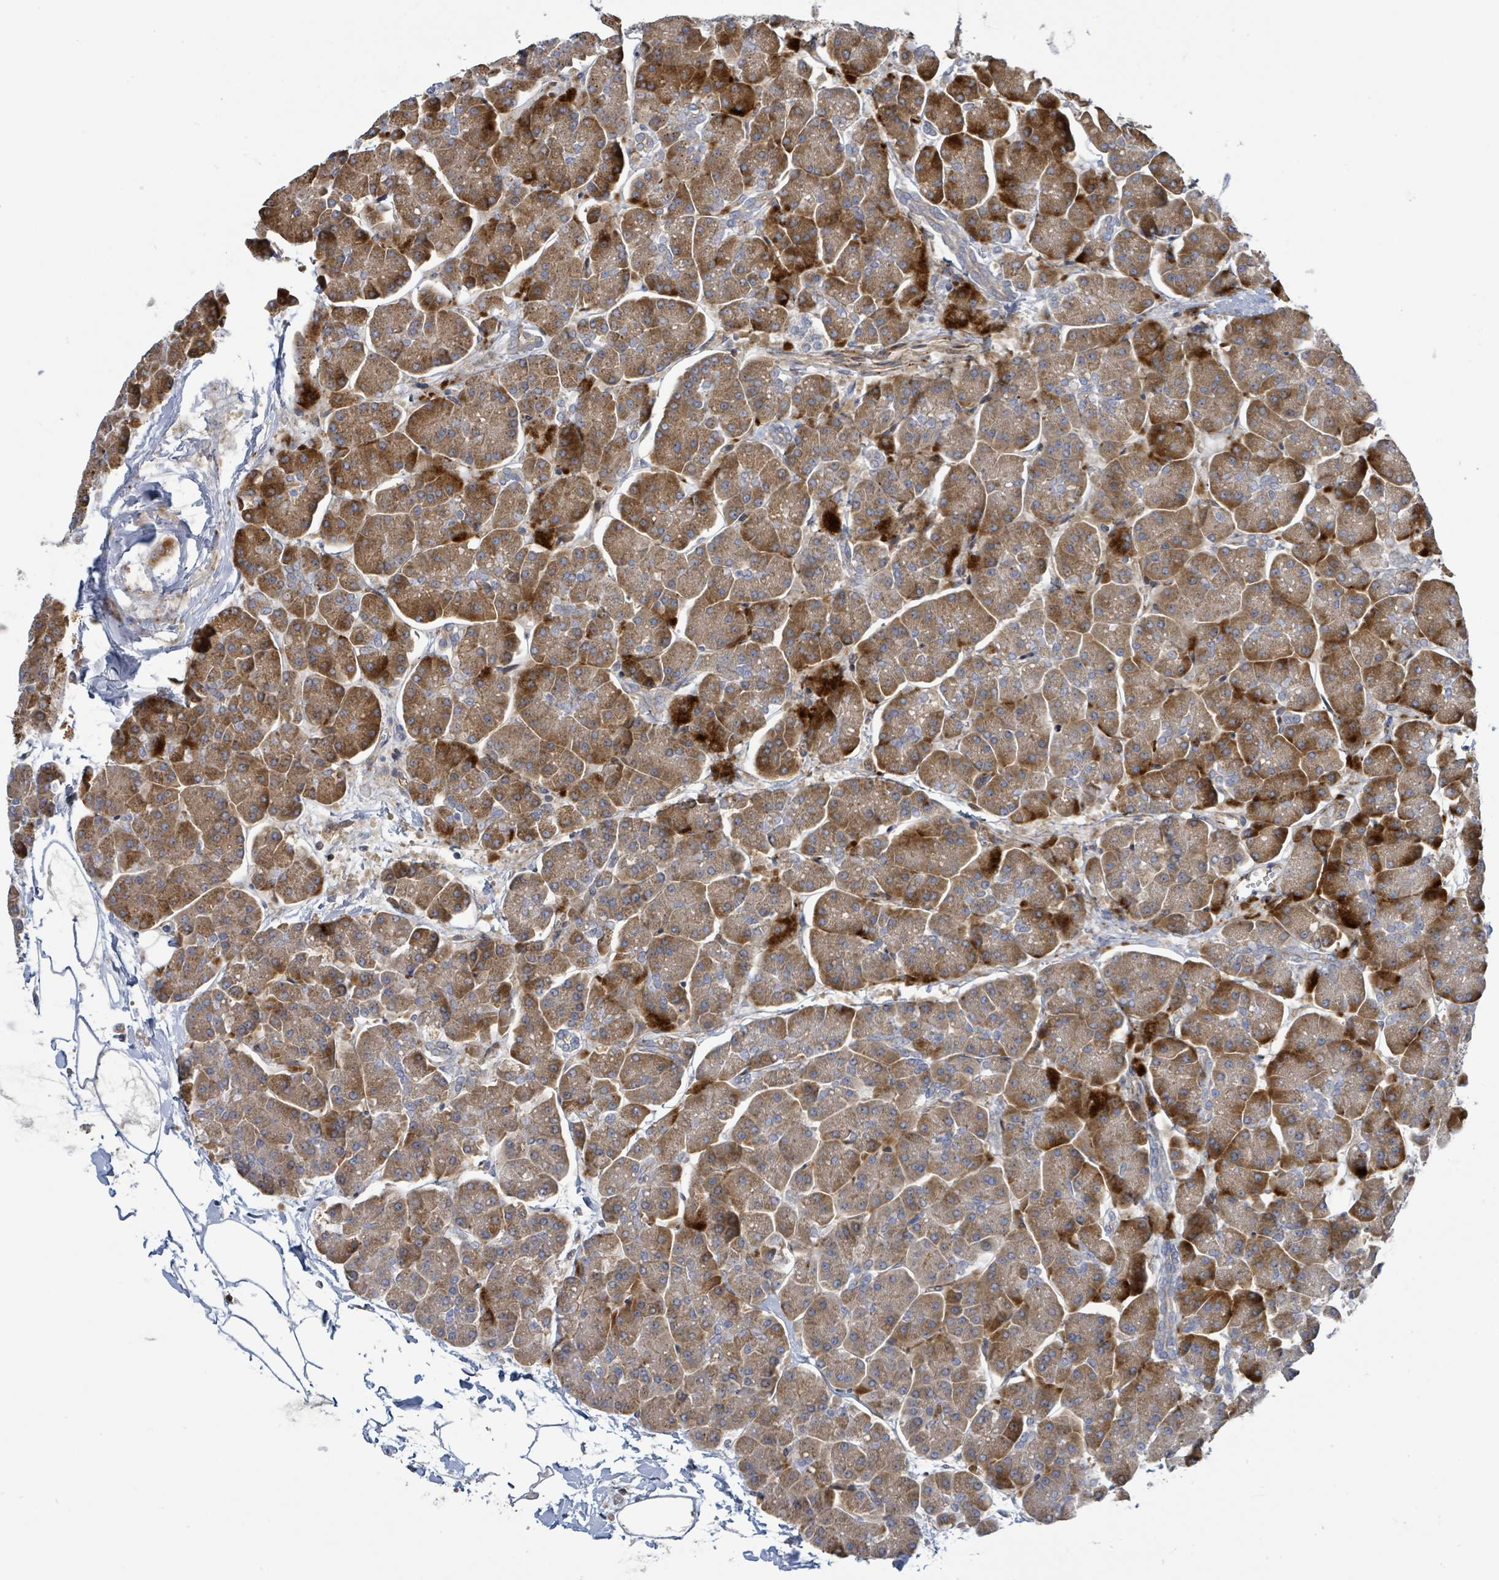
{"staining": {"intensity": "strong", "quantity": ">75%", "location": "cytoplasmic/membranous"}, "tissue": "pancreas", "cell_type": "Exocrine glandular cells", "image_type": "normal", "snomed": [{"axis": "morphology", "description": "Normal tissue, NOS"}, {"axis": "topography", "description": "Pancreas"}, {"axis": "topography", "description": "Peripheral nerve tissue"}], "caption": "About >75% of exocrine glandular cells in benign pancreas reveal strong cytoplasmic/membranous protein positivity as visualized by brown immunohistochemical staining.", "gene": "CFAP210", "patient": {"sex": "male", "age": 54}}